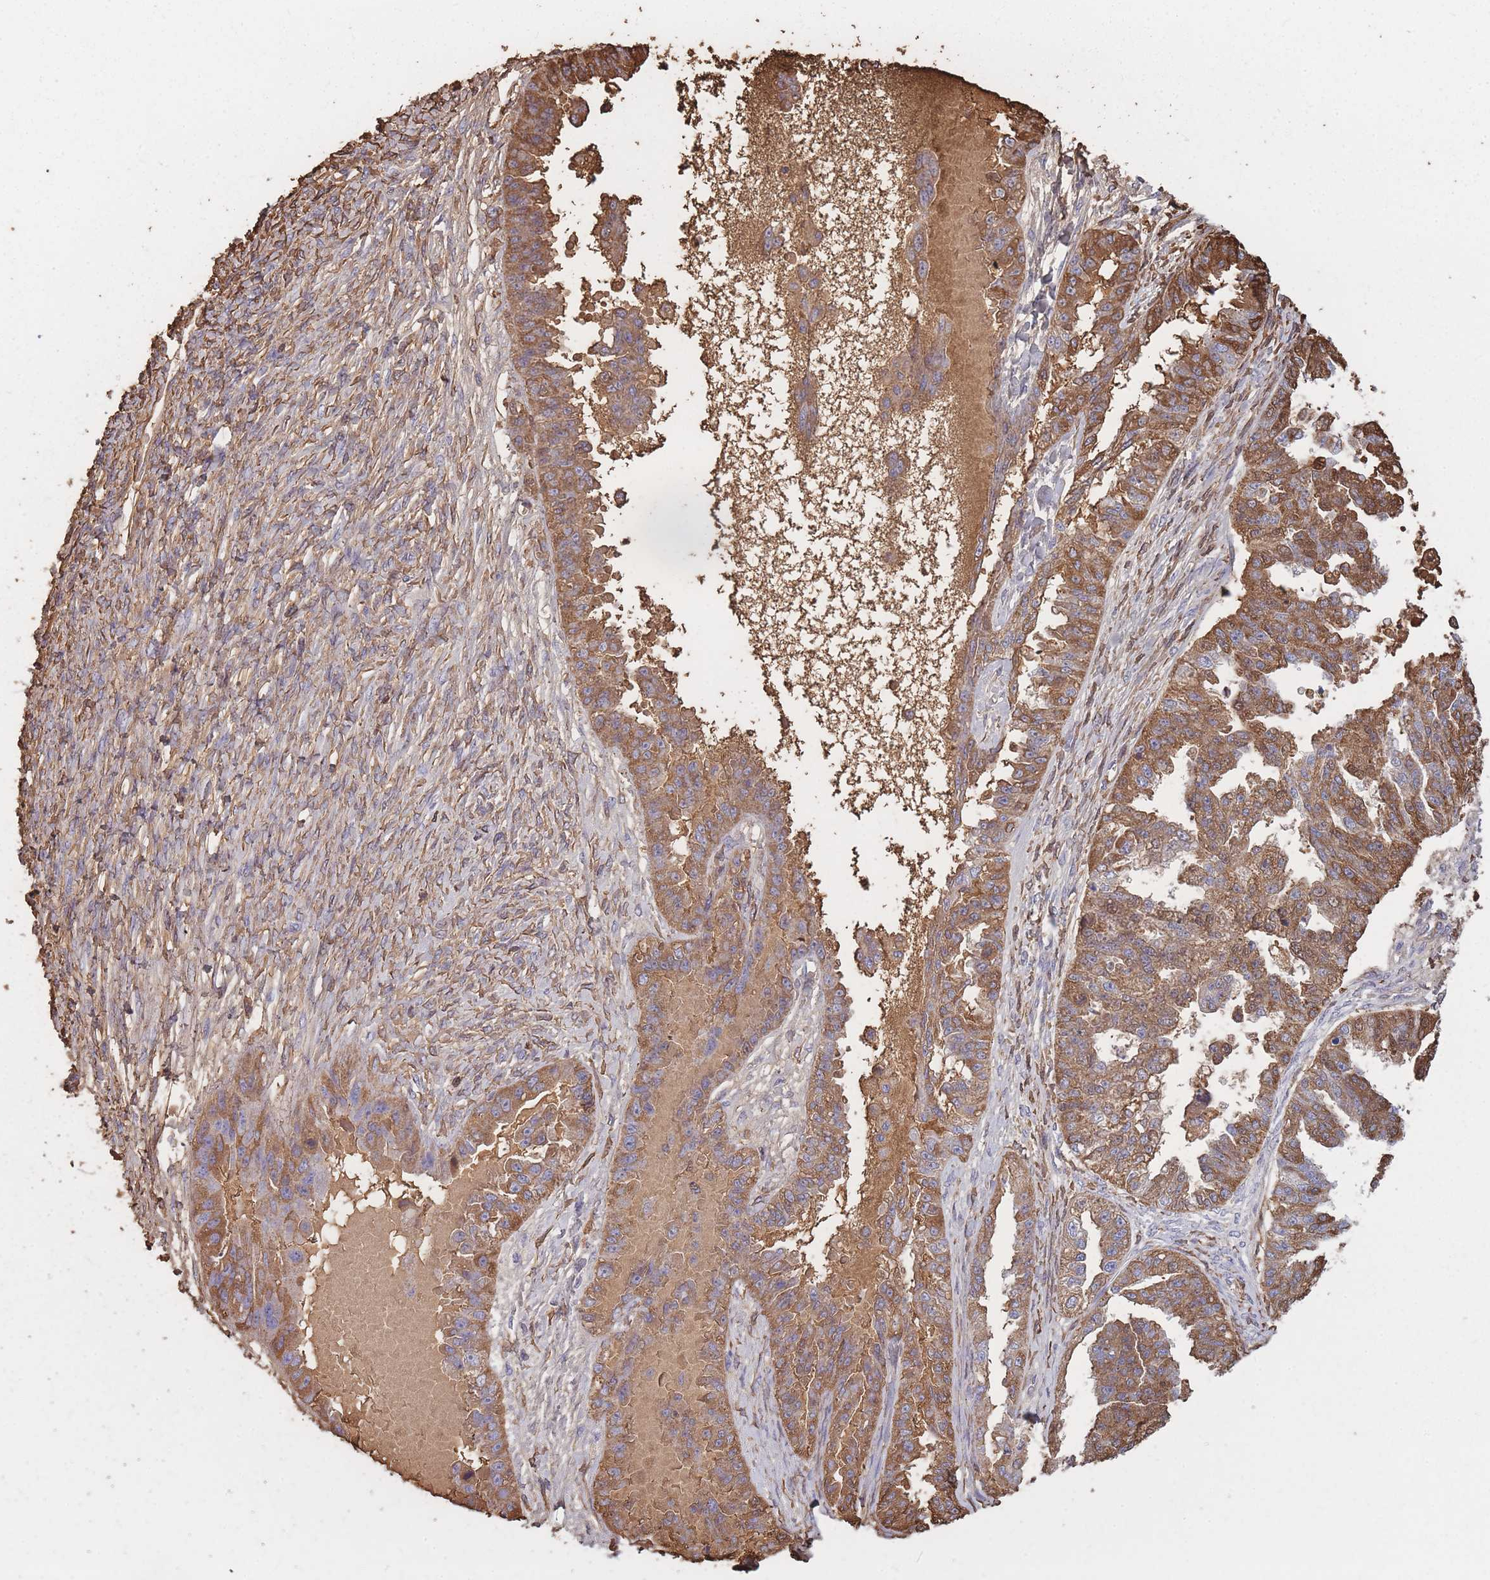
{"staining": {"intensity": "moderate", "quantity": ">75%", "location": "cytoplasmic/membranous"}, "tissue": "ovarian cancer", "cell_type": "Tumor cells", "image_type": "cancer", "snomed": [{"axis": "morphology", "description": "Cystadenocarcinoma, serous, NOS"}, {"axis": "topography", "description": "Ovary"}], "caption": "IHC micrograph of human ovarian serous cystadenocarcinoma stained for a protein (brown), which demonstrates medium levels of moderate cytoplasmic/membranous positivity in approximately >75% of tumor cells.", "gene": "KAT2A", "patient": {"sex": "female", "age": 58}}